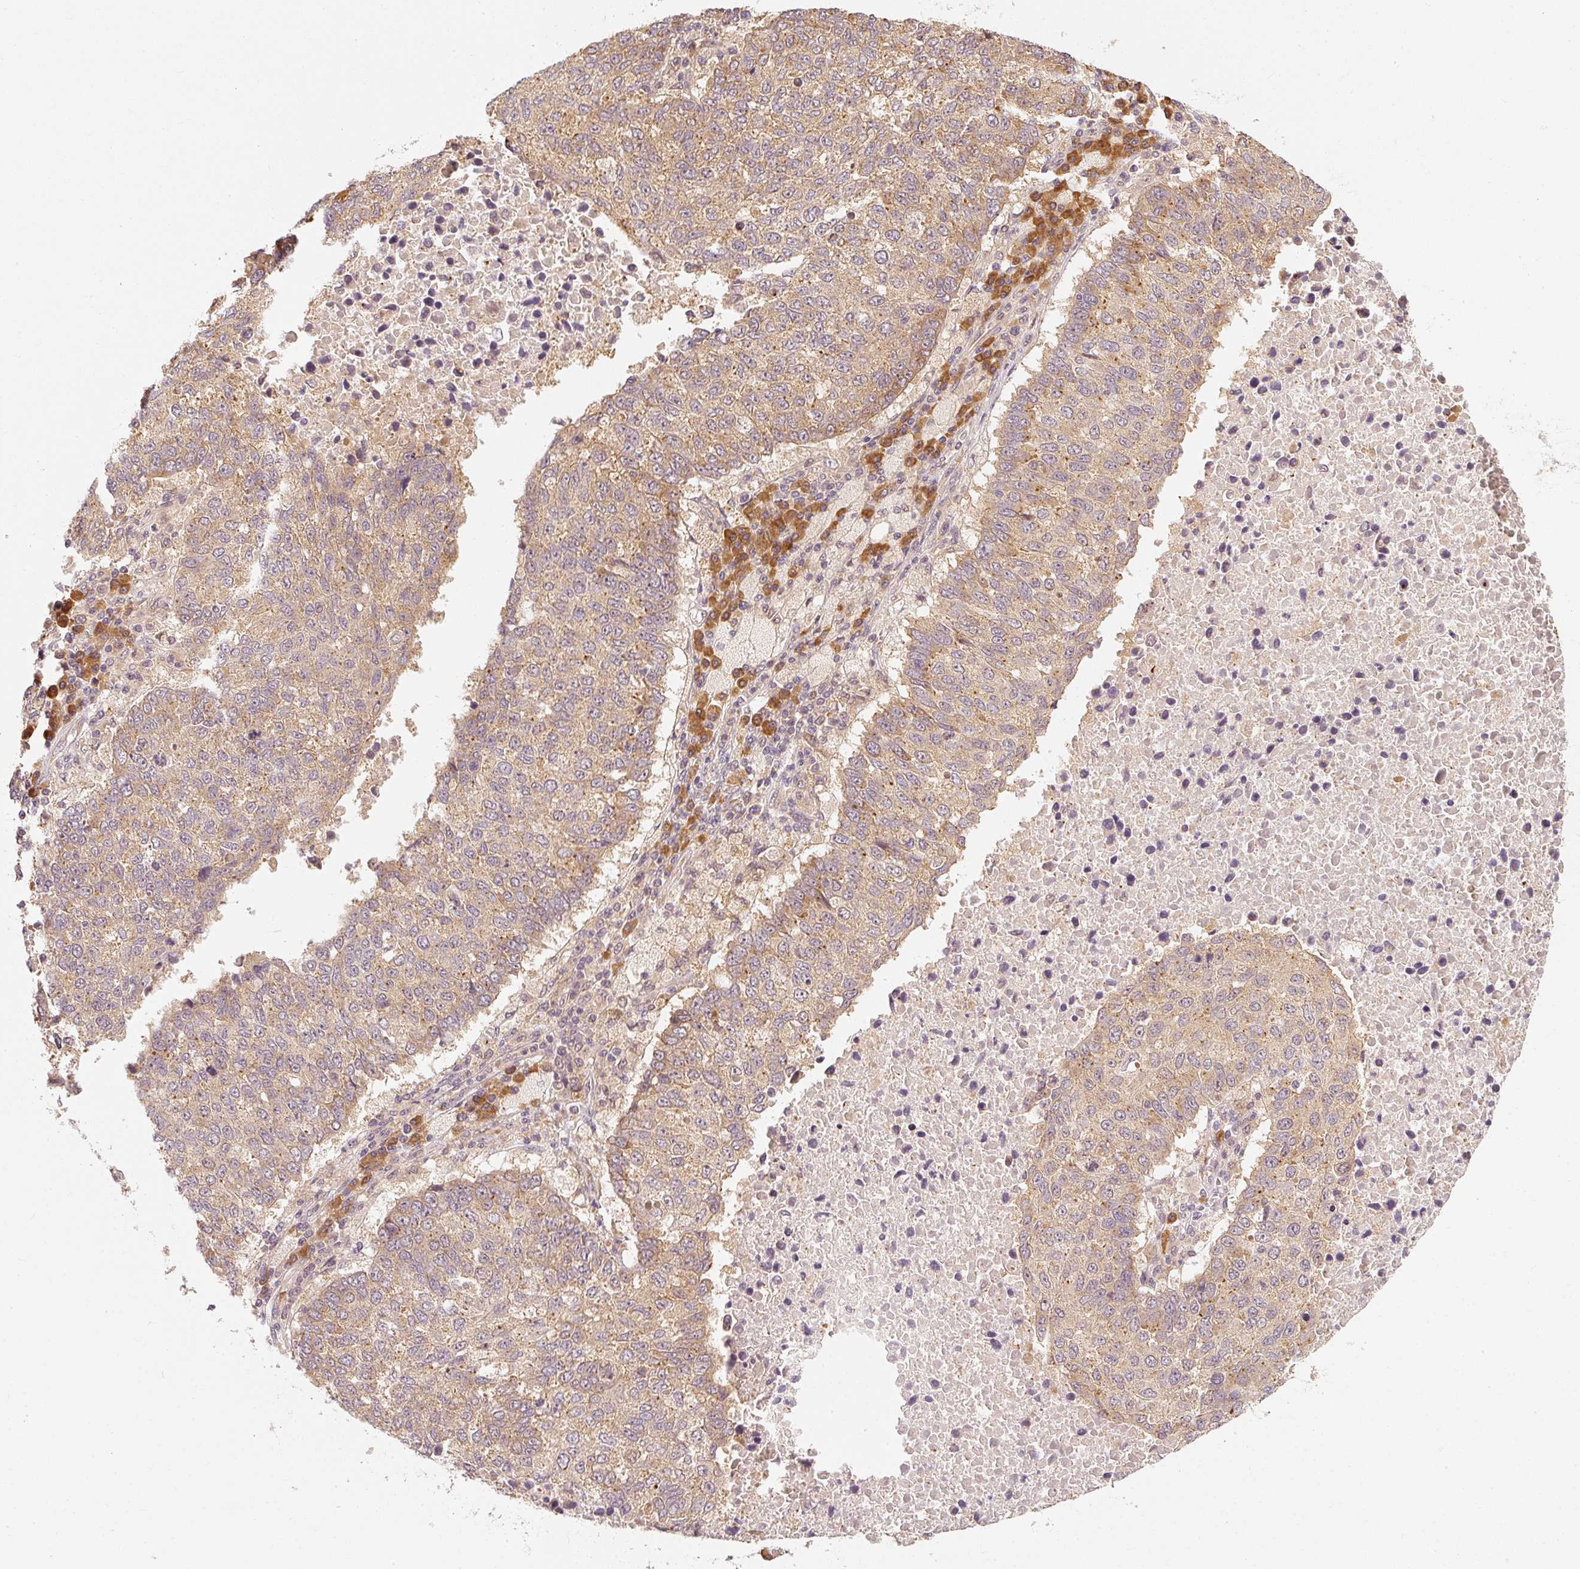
{"staining": {"intensity": "weak", "quantity": ">75%", "location": "cytoplasmic/membranous"}, "tissue": "lung cancer", "cell_type": "Tumor cells", "image_type": "cancer", "snomed": [{"axis": "morphology", "description": "Squamous cell carcinoma, NOS"}, {"axis": "topography", "description": "Lung"}], "caption": "Tumor cells show low levels of weak cytoplasmic/membranous expression in about >75% of cells in squamous cell carcinoma (lung). Nuclei are stained in blue.", "gene": "EEF1A2", "patient": {"sex": "male", "age": 73}}